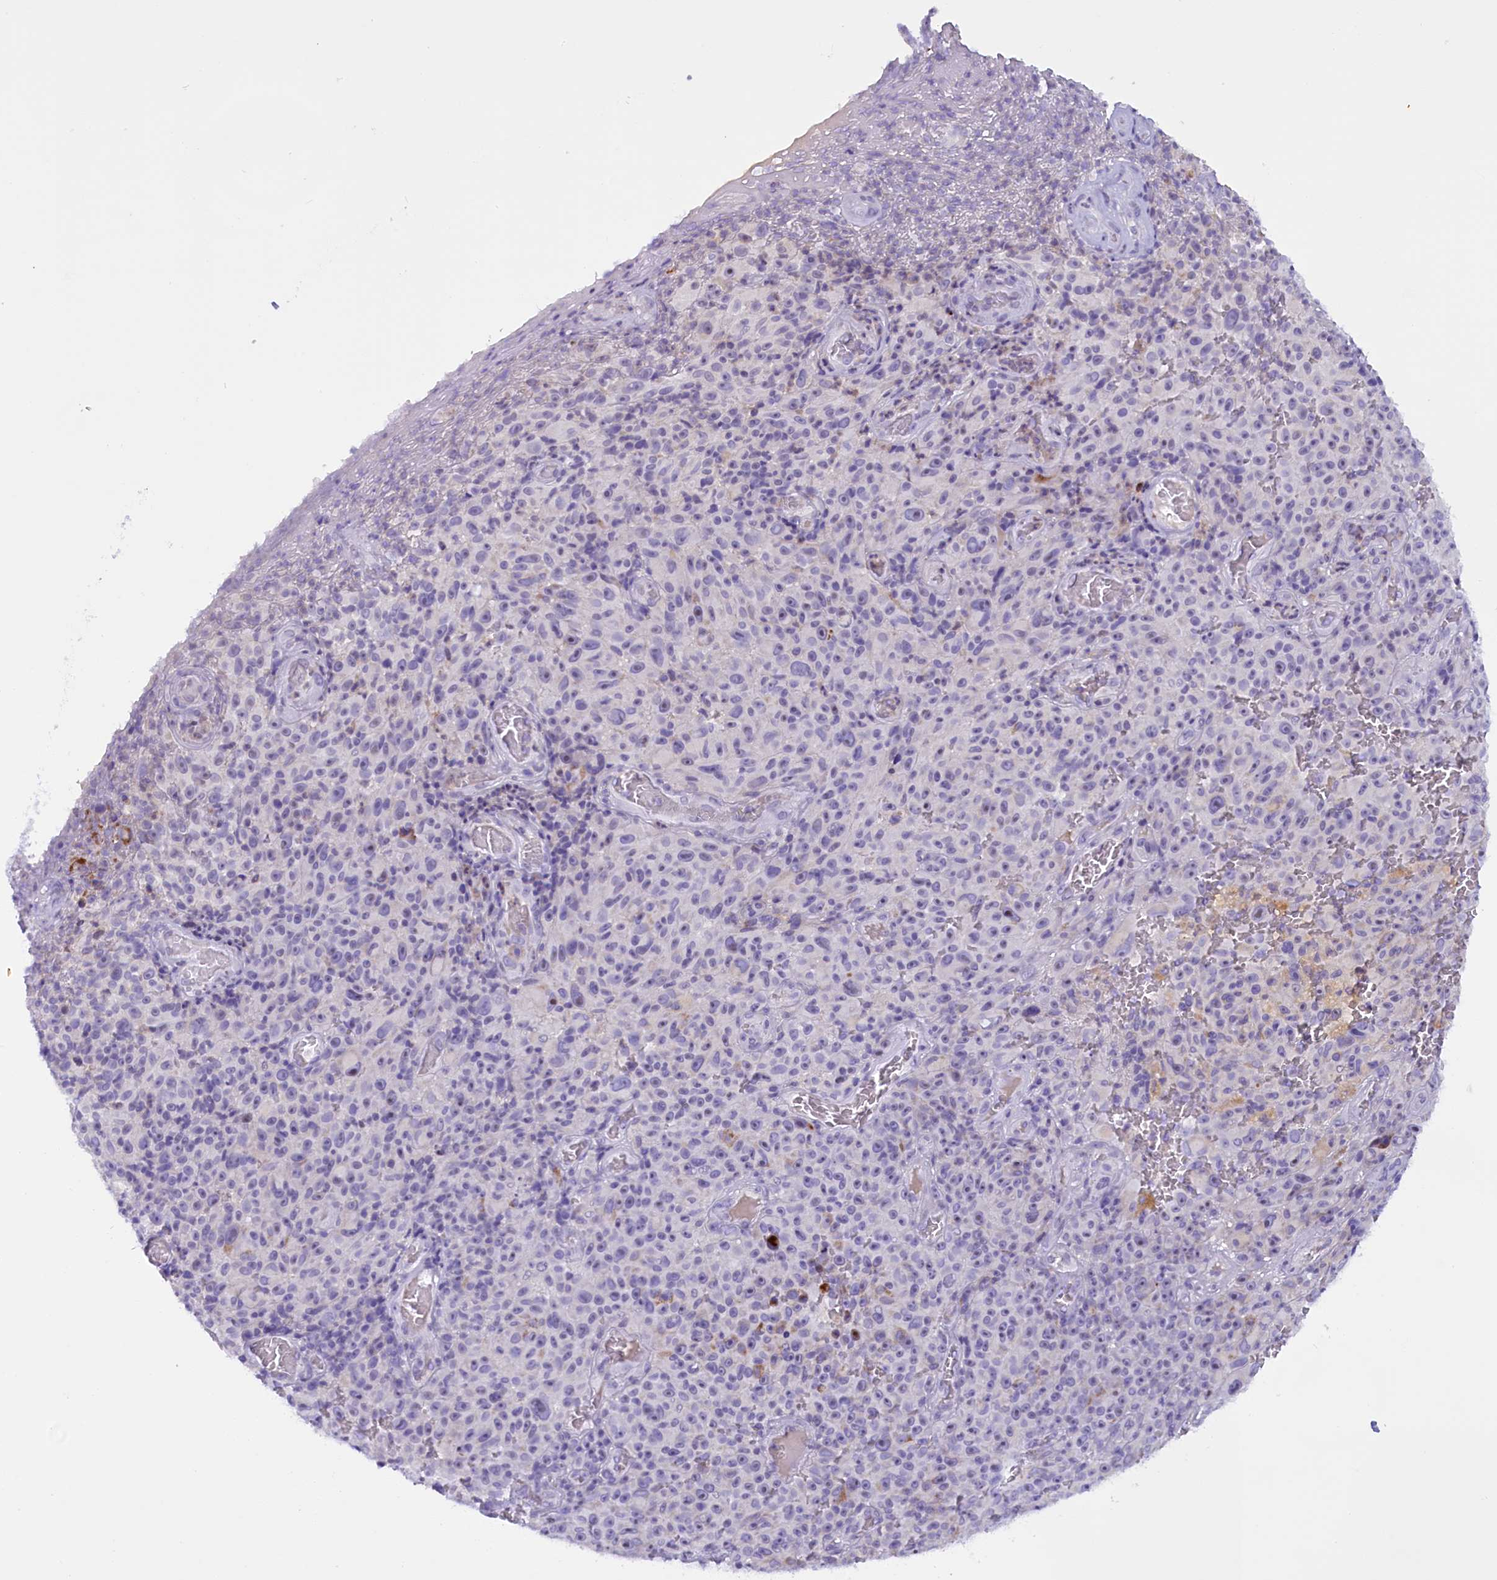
{"staining": {"intensity": "negative", "quantity": "none", "location": "none"}, "tissue": "melanoma", "cell_type": "Tumor cells", "image_type": "cancer", "snomed": [{"axis": "morphology", "description": "Malignant melanoma, NOS"}, {"axis": "topography", "description": "Skin"}], "caption": "DAB immunohistochemical staining of melanoma demonstrates no significant staining in tumor cells.", "gene": "RTTN", "patient": {"sex": "female", "age": 82}}